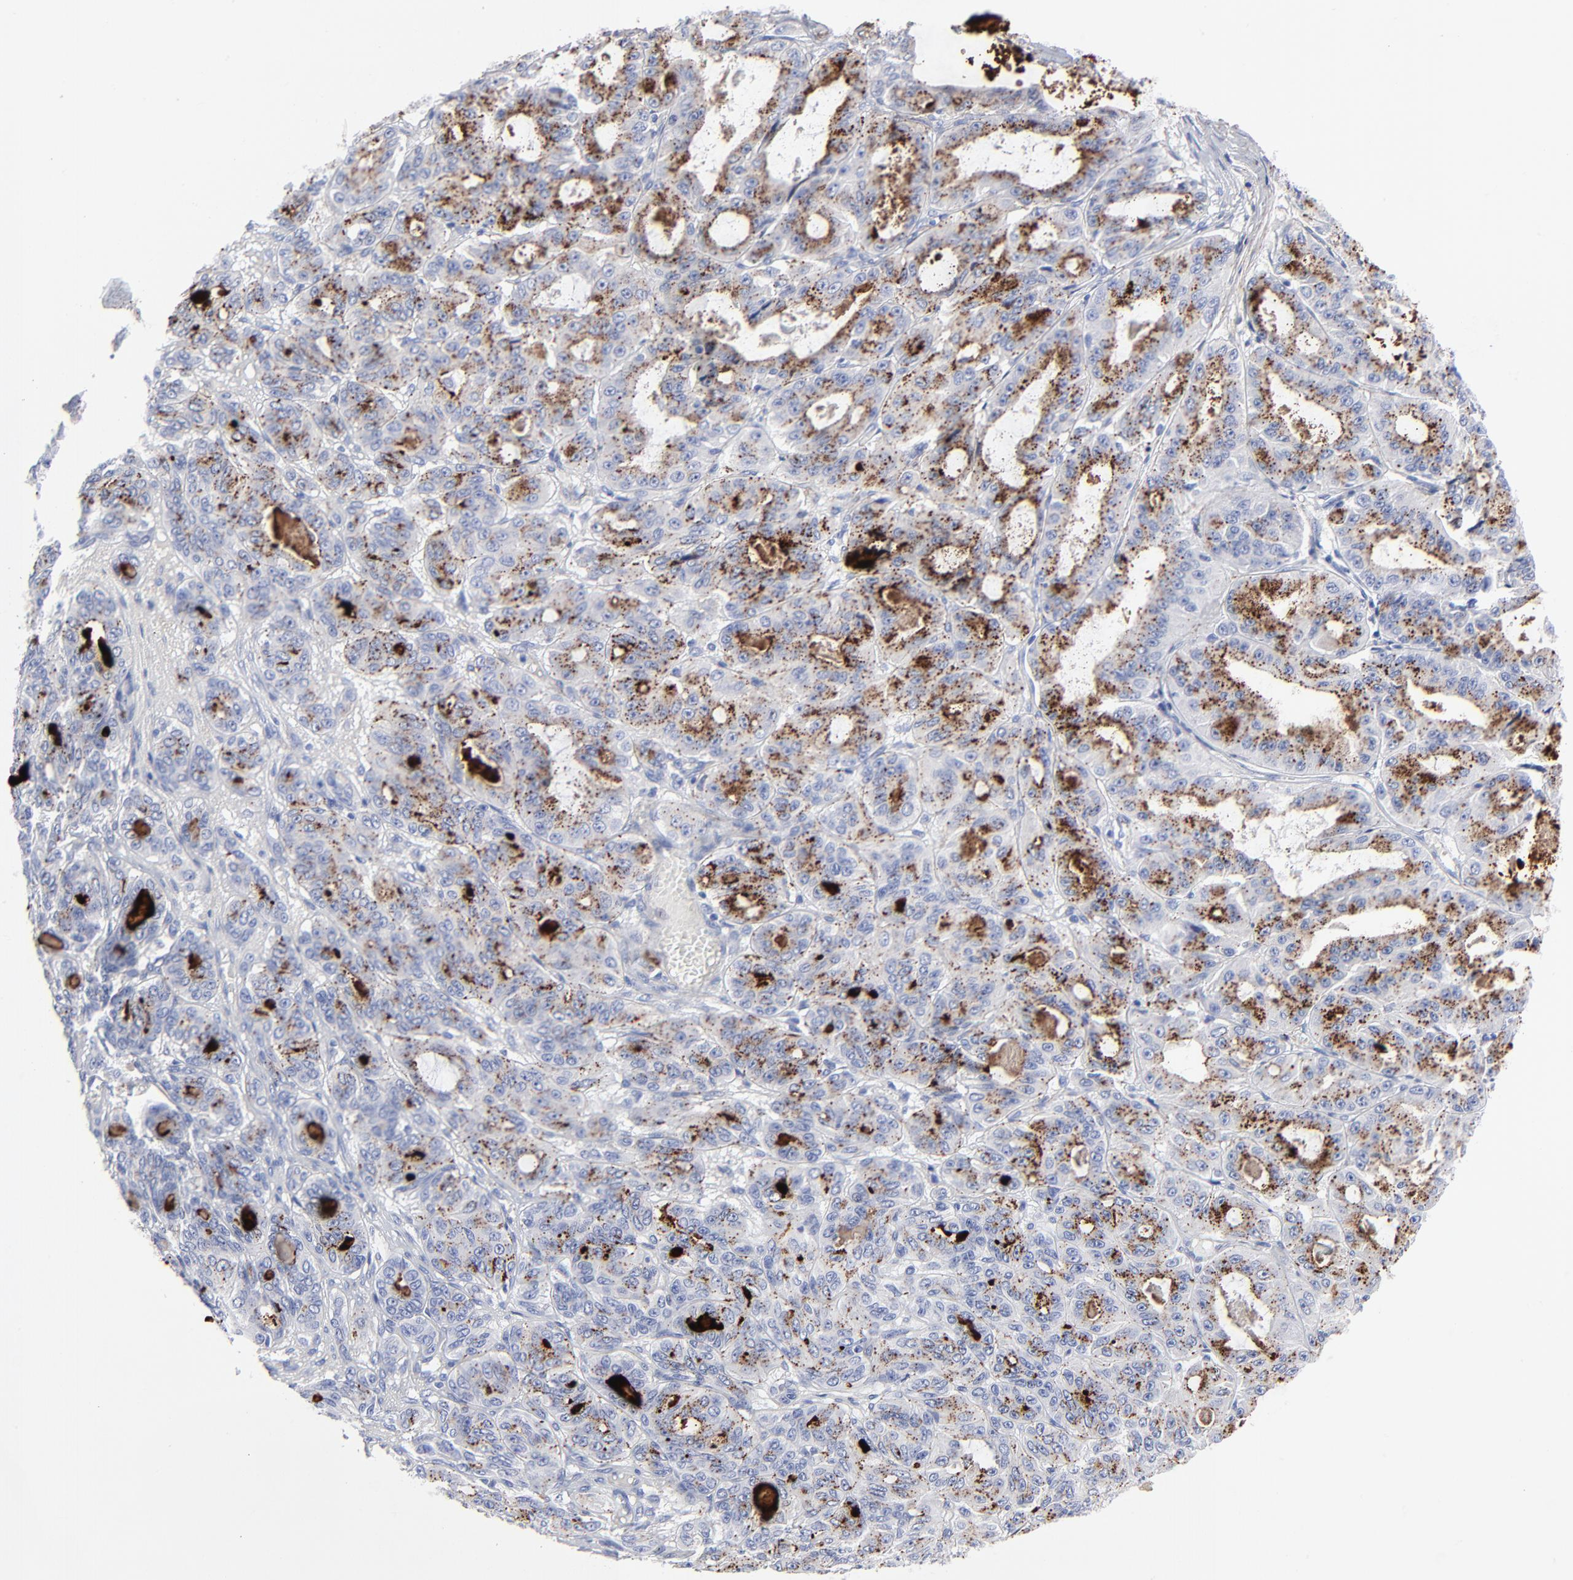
{"staining": {"intensity": "moderate", "quantity": ">75%", "location": "cytoplasmic/membranous"}, "tissue": "ovarian cancer", "cell_type": "Tumor cells", "image_type": "cancer", "snomed": [{"axis": "morphology", "description": "Carcinoma, endometroid"}, {"axis": "topography", "description": "Ovary"}], "caption": "Immunohistochemical staining of ovarian cancer (endometroid carcinoma) demonstrates moderate cytoplasmic/membranous protein expression in about >75% of tumor cells. (Stains: DAB in brown, nuclei in blue, Microscopy: brightfield microscopy at high magnification).", "gene": "FBLN2", "patient": {"sex": "female", "age": 61}}